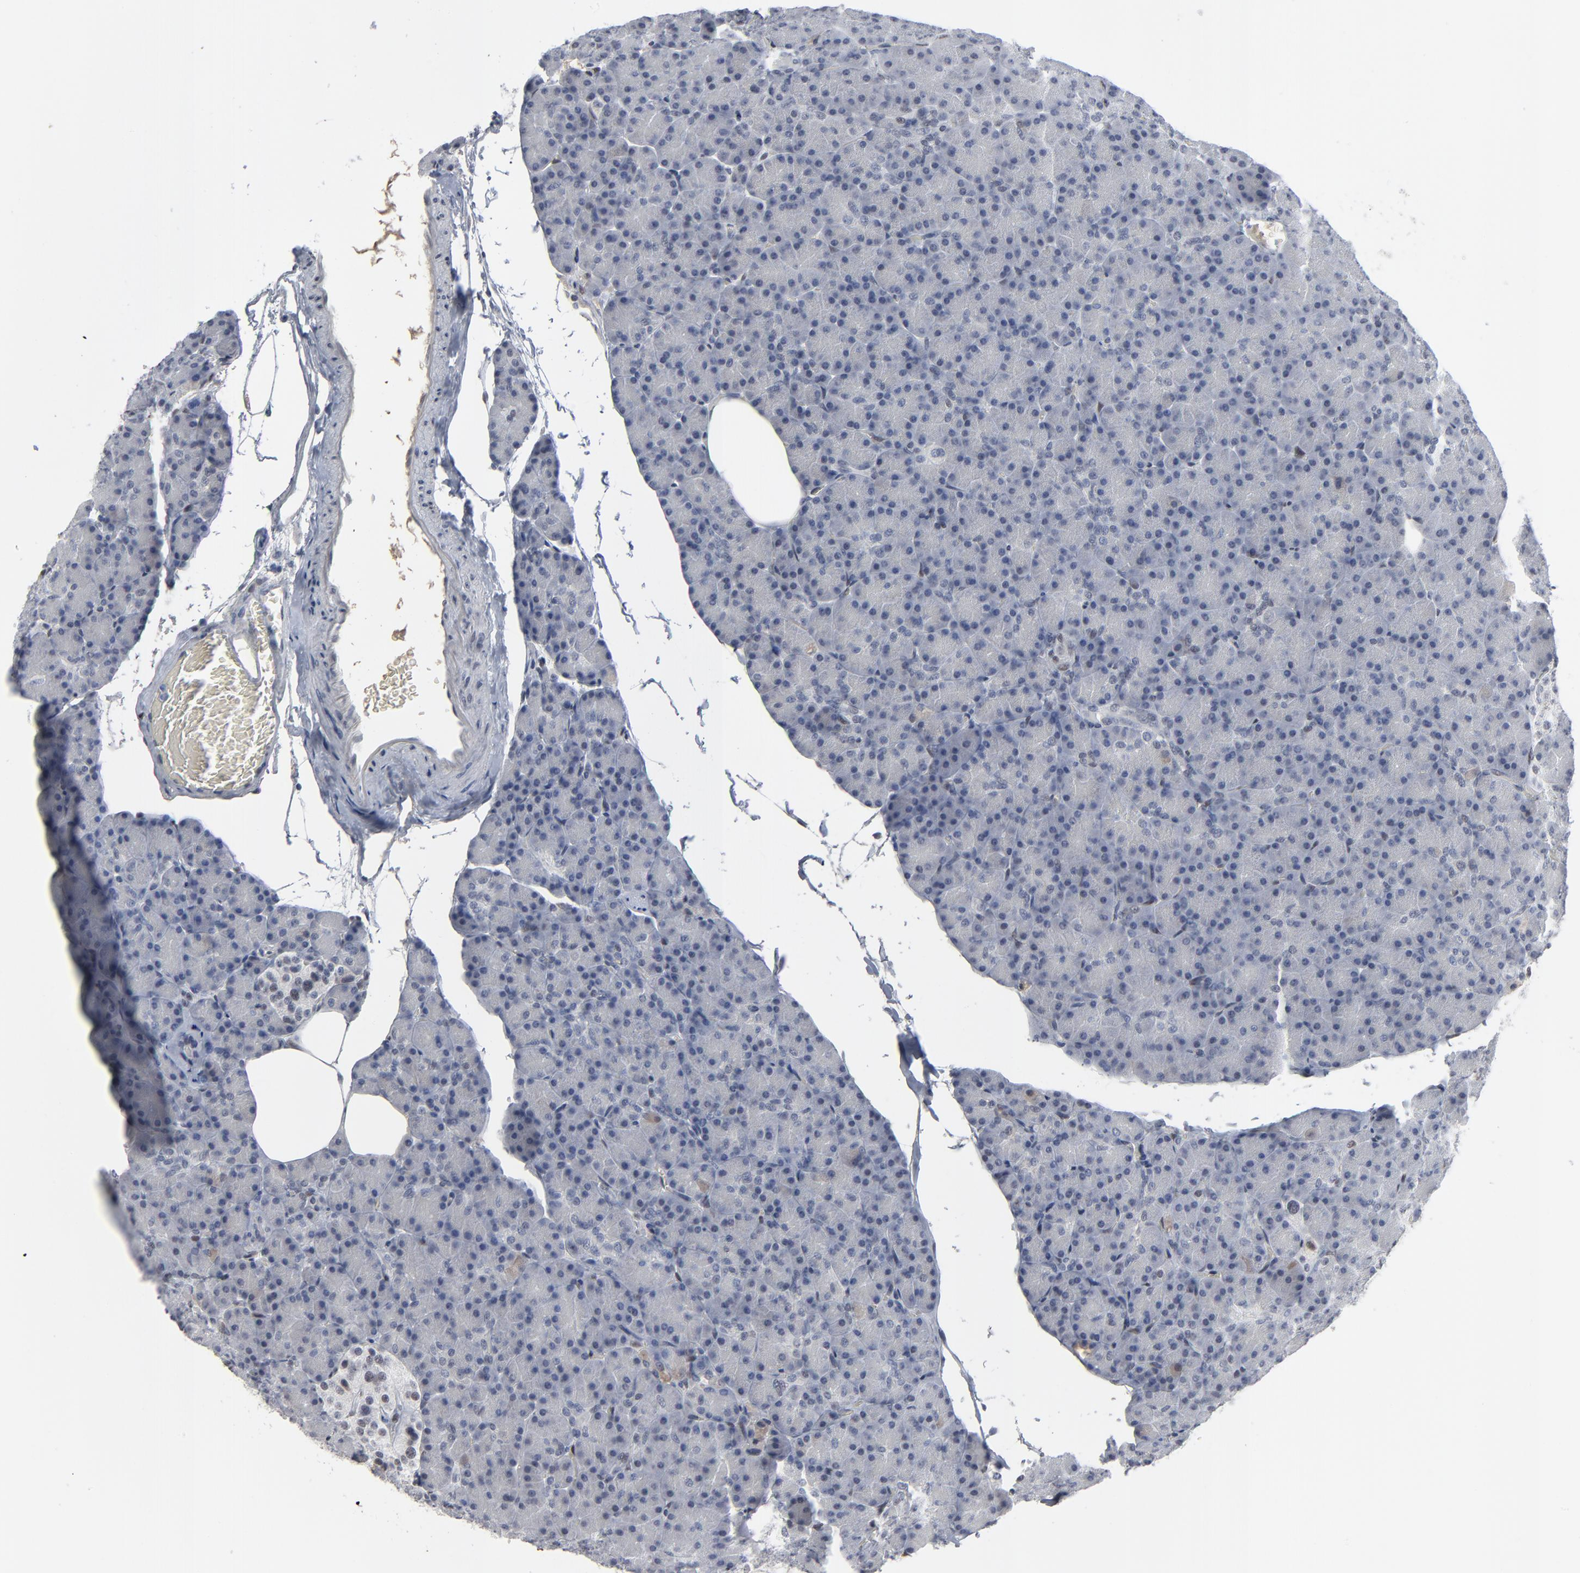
{"staining": {"intensity": "negative", "quantity": "none", "location": "none"}, "tissue": "pancreas", "cell_type": "Exocrine glandular cells", "image_type": "normal", "snomed": [{"axis": "morphology", "description": "Normal tissue, NOS"}, {"axis": "topography", "description": "Pancreas"}], "caption": "A micrograph of pancreas stained for a protein demonstrates no brown staining in exocrine glandular cells. (DAB immunohistochemistry (IHC) visualized using brightfield microscopy, high magnification).", "gene": "ATF7", "patient": {"sex": "female", "age": 43}}